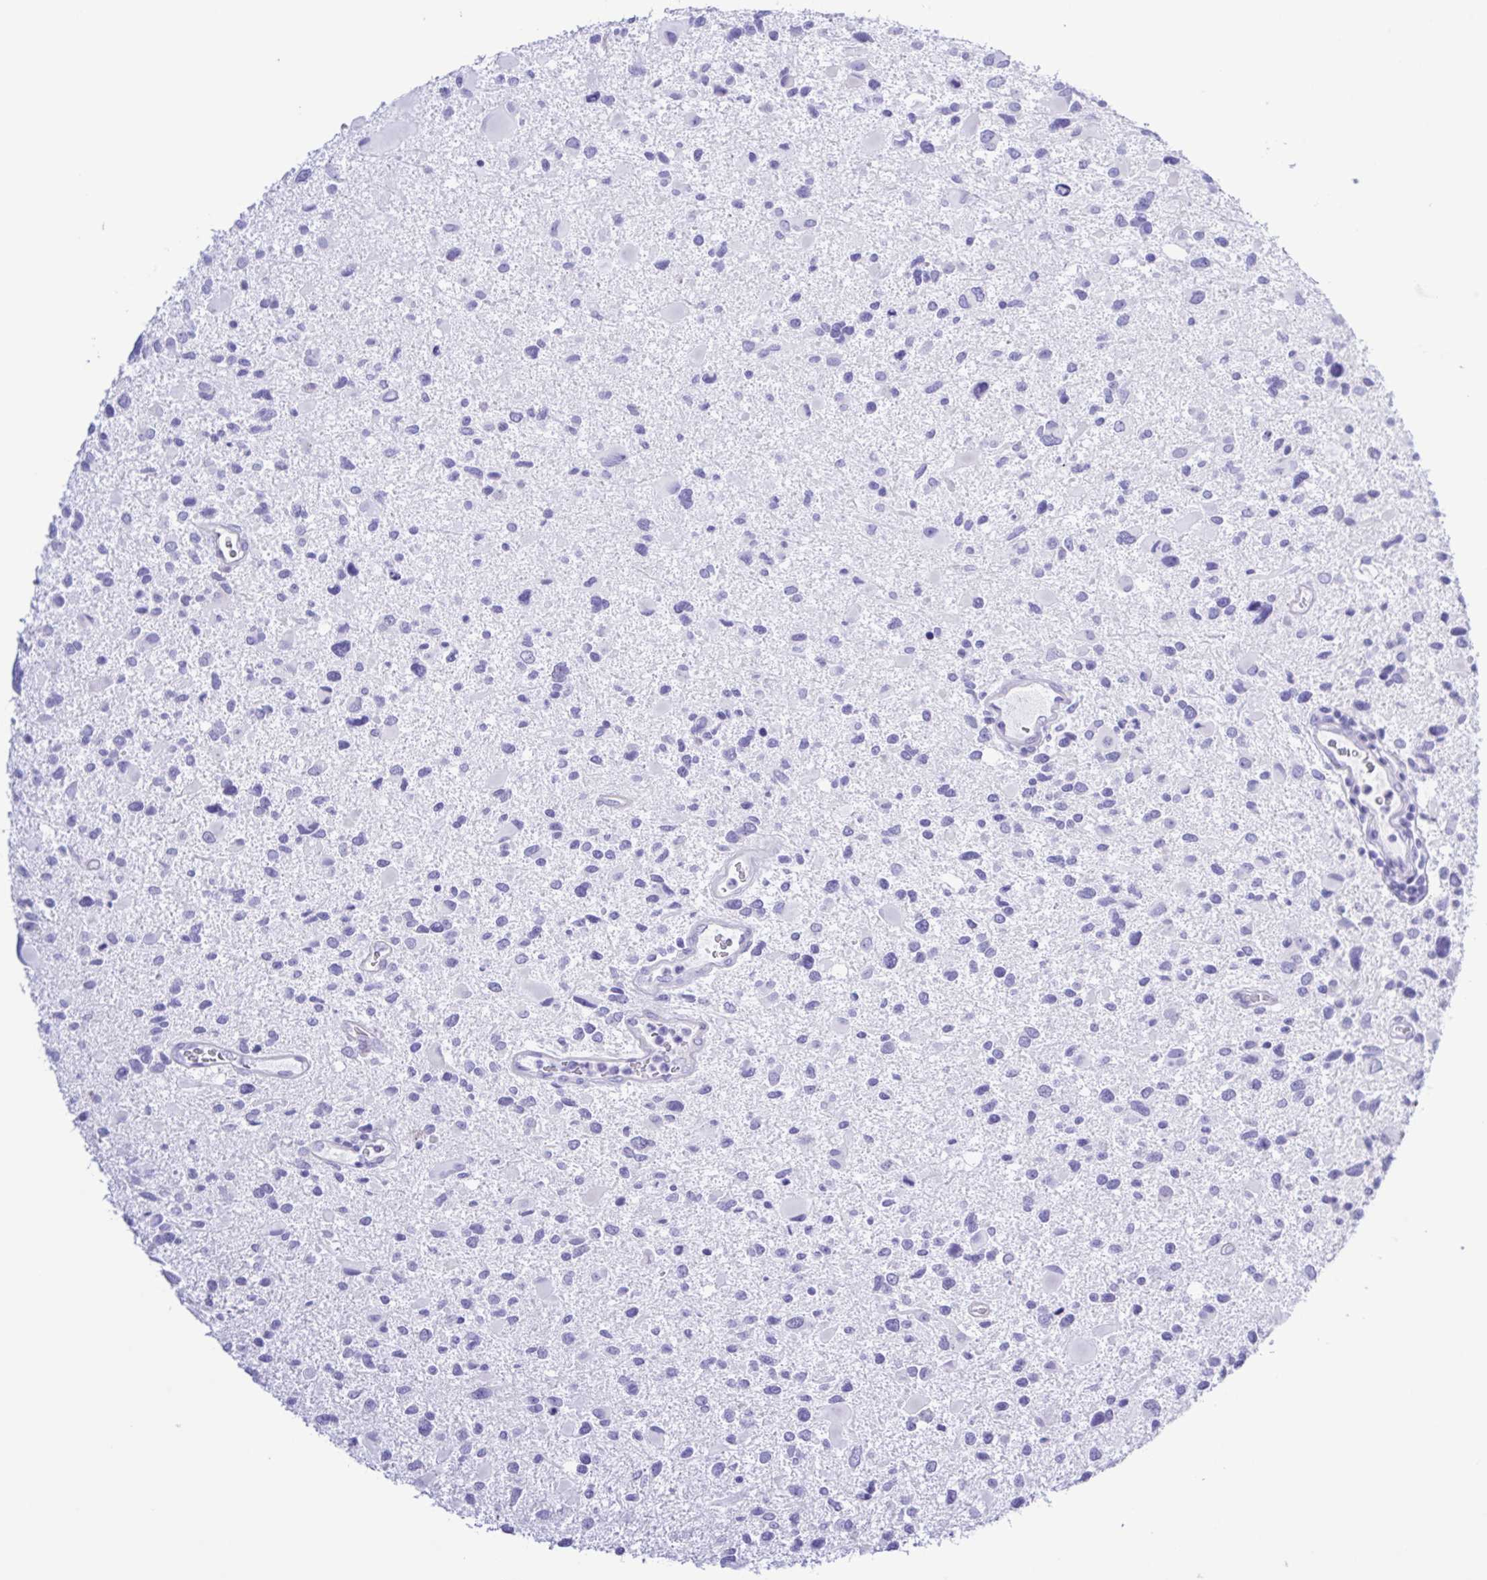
{"staining": {"intensity": "negative", "quantity": "none", "location": "none"}, "tissue": "glioma", "cell_type": "Tumor cells", "image_type": "cancer", "snomed": [{"axis": "morphology", "description": "Glioma, malignant, Low grade"}, {"axis": "topography", "description": "Brain"}], "caption": "Tumor cells show no significant staining in glioma.", "gene": "CYP11A1", "patient": {"sex": "female", "age": 32}}